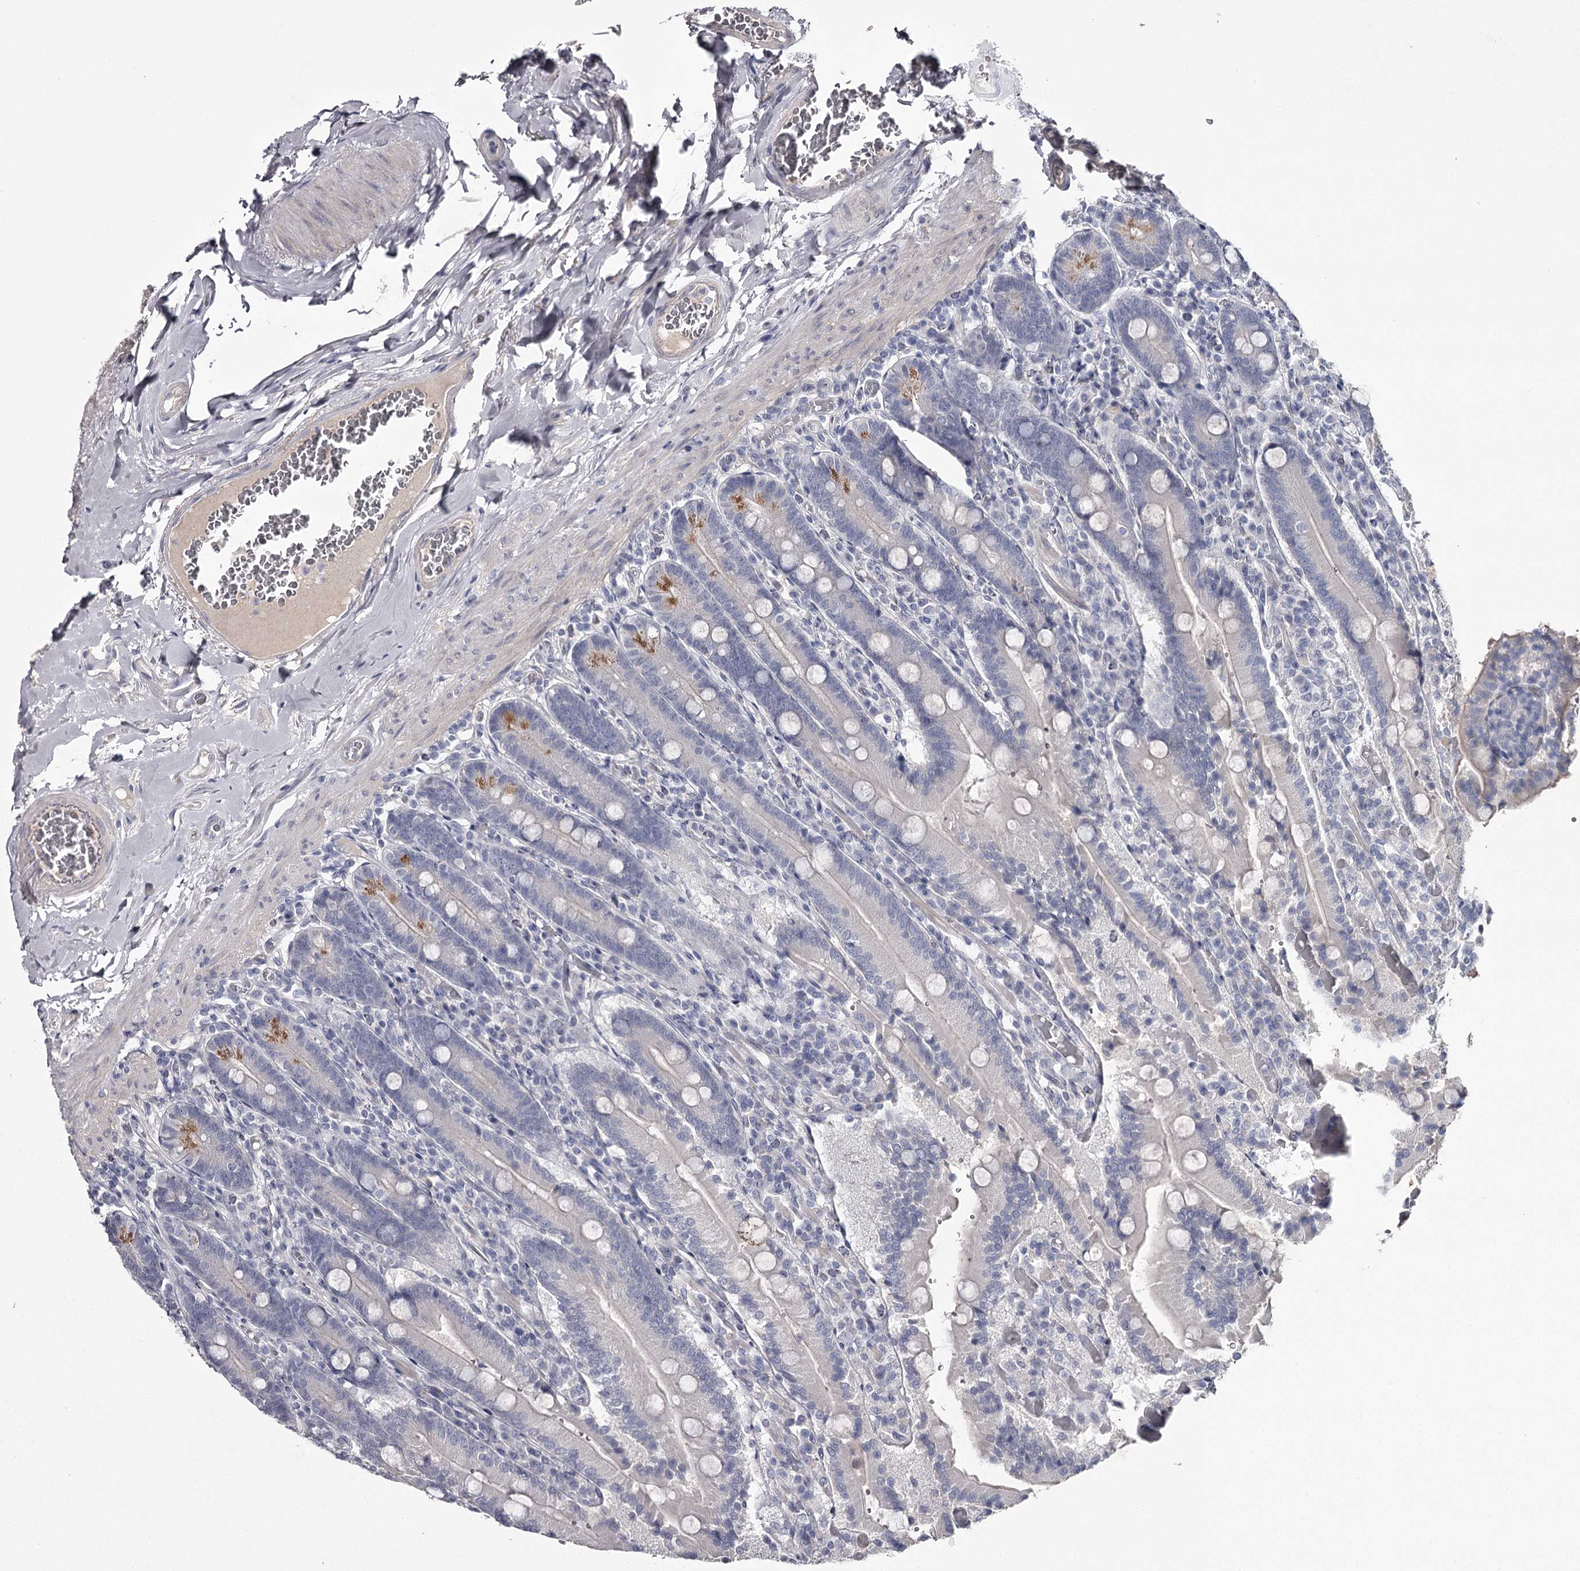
{"staining": {"intensity": "moderate", "quantity": "<25%", "location": "cytoplasmic/membranous"}, "tissue": "duodenum", "cell_type": "Glandular cells", "image_type": "normal", "snomed": [{"axis": "morphology", "description": "Normal tissue, NOS"}, {"axis": "topography", "description": "Duodenum"}], "caption": "IHC image of normal duodenum stained for a protein (brown), which exhibits low levels of moderate cytoplasmic/membranous expression in about <25% of glandular cells.", "gene": "FDXACB1", "patient": {"sex": "female", "age": 62}}